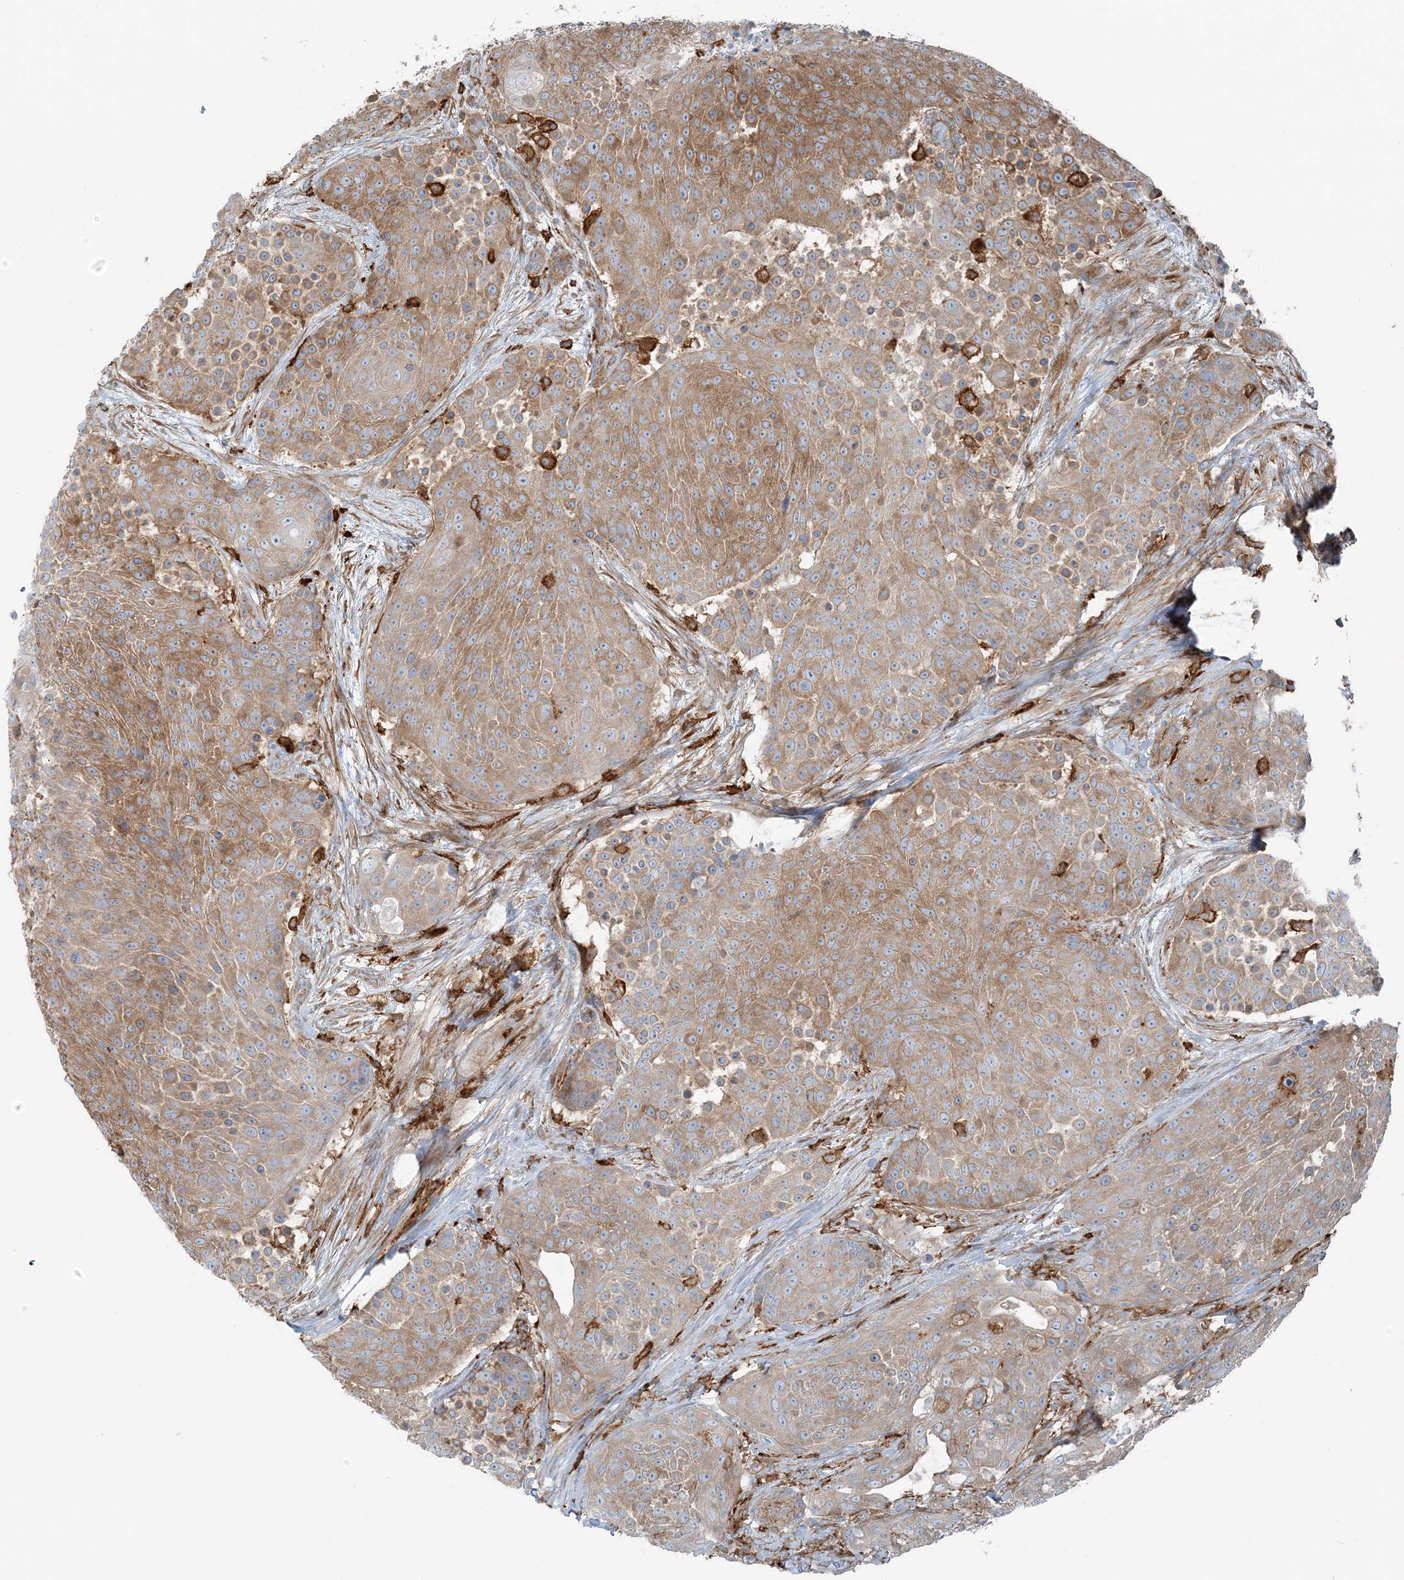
{"staining": {"intensity": "moderate", "quantity": ">75%", "location": "cytoplasmic/membranous"}, "tissue": "urothelial cancer", "cell_type": "Tumor cells", "image_type": "cancer", "snomed": [{"axis": "morphology", "description": "Urothelial carcinoma, High grade"}, {"axis": "topography", "description": "Urinary bladder"}], "caption": "Immunohistochemistry (IHC) histopathology image of urothelial carcinoma (high-grade) stained for a protein (brown), which displays medium levels of moderate cytoplasmic/membranous positivity in about >75% of tumor cells.", "gene": "SNX2", "patient": {"sex": "female", "age": 63}}